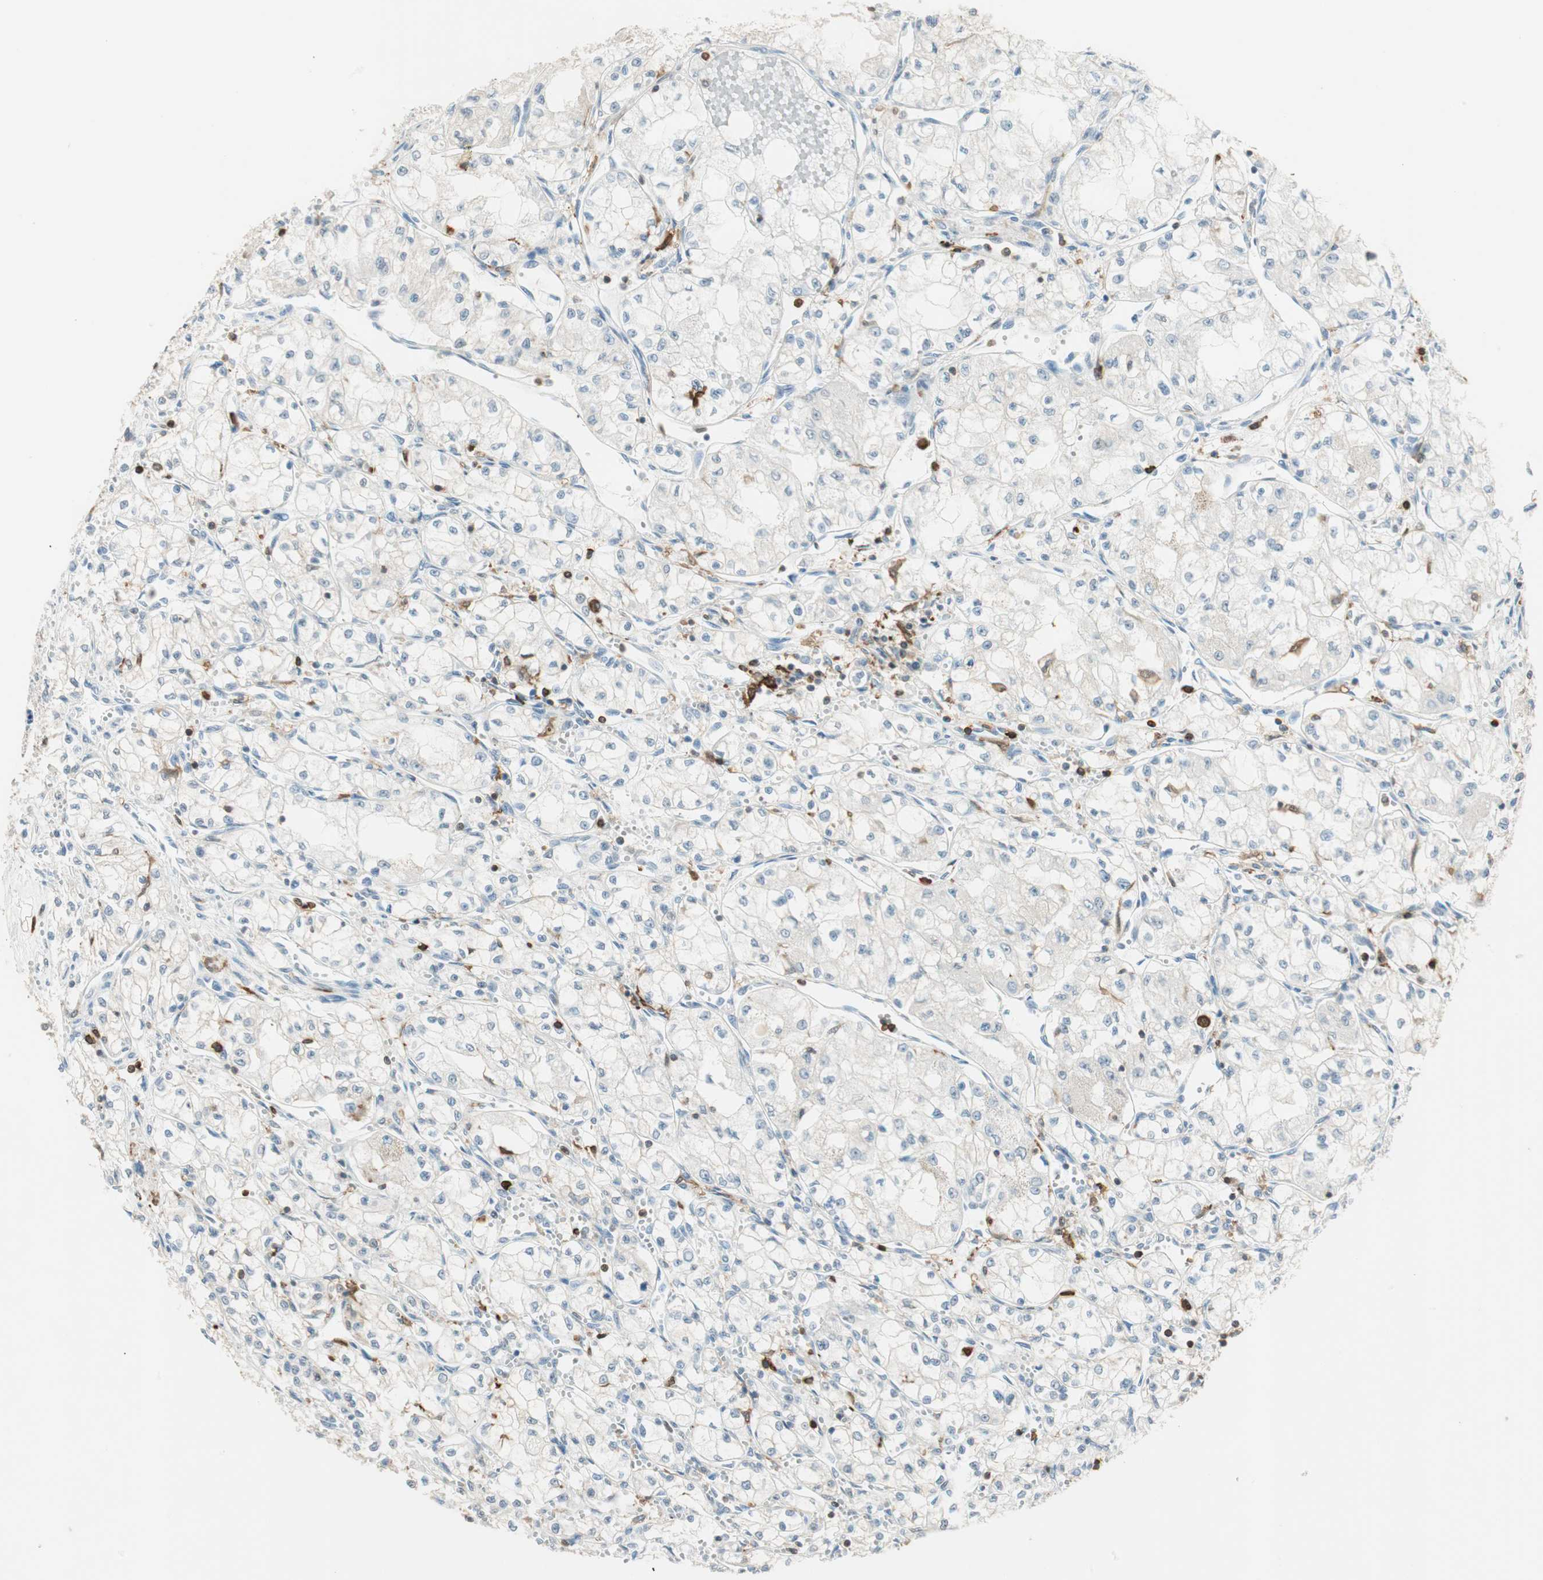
{"staining": {"intensity": "negative", "quantity": "none", "location": "none"}, "tissue": "renal cancer", "cell_type": "Tumor cells", "image_type": "cancer", "snomed": [{"axis": "morphology", "description": "Normal tissue, NOS"}, {"axis": "morphology", "description": "Adenocarcinoma, NOS"}, {"axis": "topography", "description": "Kidney"}], "caption": "Immunohistochemistry (IHC) micrograph of neoplastic tissue: renal adenocarcinoma stained with DAB (3,3'-diaminobenzidine) displays no significant protein expression in tumor cells. The staining is performed using DAB brown chromogen with nuclei counter-stained in using hematoxylin.", "gene": "HPGD", "patient": {"sex": "male", "age": 59}}